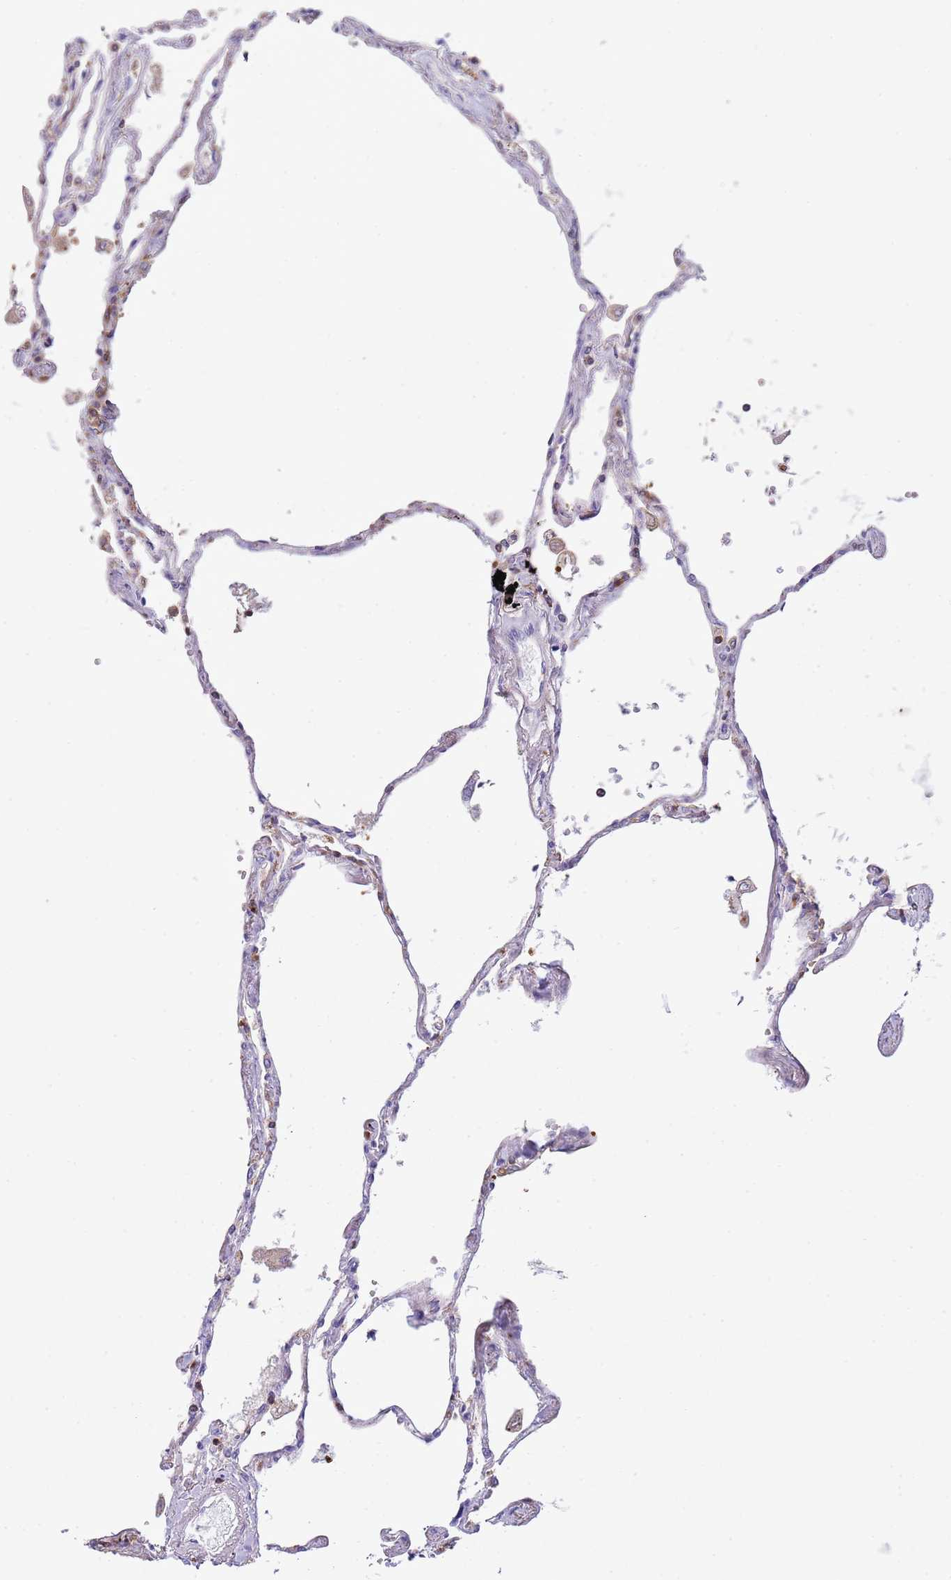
{"staining": {"intensity": "negative", "quantity": "none", "location": "none"}, "tissue": "lung", "cell_type": "Alveolar cells", "image_type": "normal", "snomed": [{"axis": "morphology", "description": "Normal tissue, NOS"}, {"axis": "topography", "description": "Lung"}], "caption": "High power microscopy histopathology image of an immunohistochemistry micrograph of benign lung, revealing no significant positivity in alveolar cells. (IHC, brightfield microscopy, high magnification).", "gene": "TTPAL", "patient": {"sex": "female", "age": 67}}